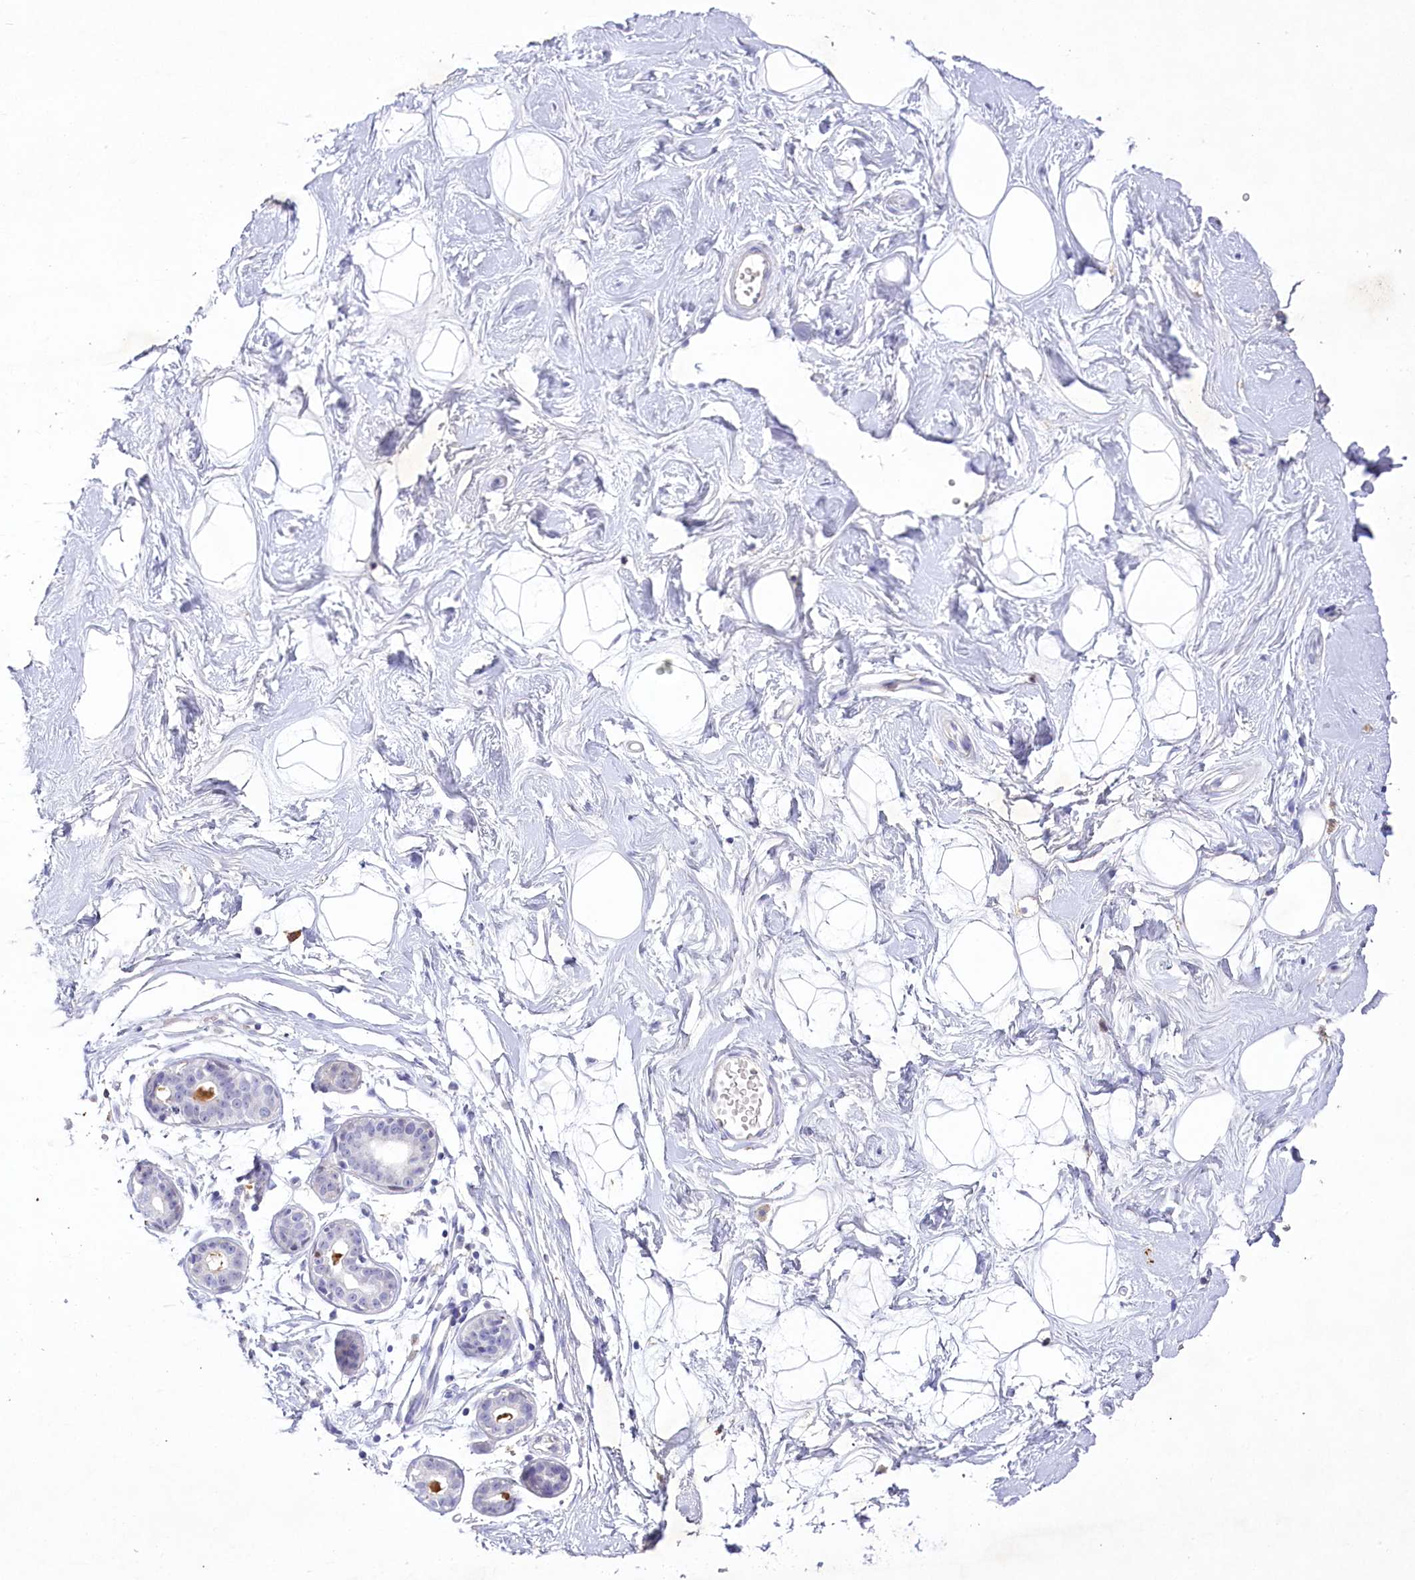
{"staining": {"intensity": "negative", "quantity": "none", "location": "none"}, "tissue": "breast", "cell_type": "Adipocytes", "image_type": "normal", "snomed": [{"axis": "morphology", "description": "Normal tissue, NOS"}, {"axis": "morphology", "description": "Adenoma, NOS"}, {"axis": "topography", "description": "Breast"}], "caption": "An IHC image of unremarkable breast is shown. There is no staining in adipocytes of breast. The staining is performed using DAB brown chromogen with nuclei counter-stained in using hematoxylin.", "gene": "MYOZ1", "patient": {"sex": "female", "age": 23}}